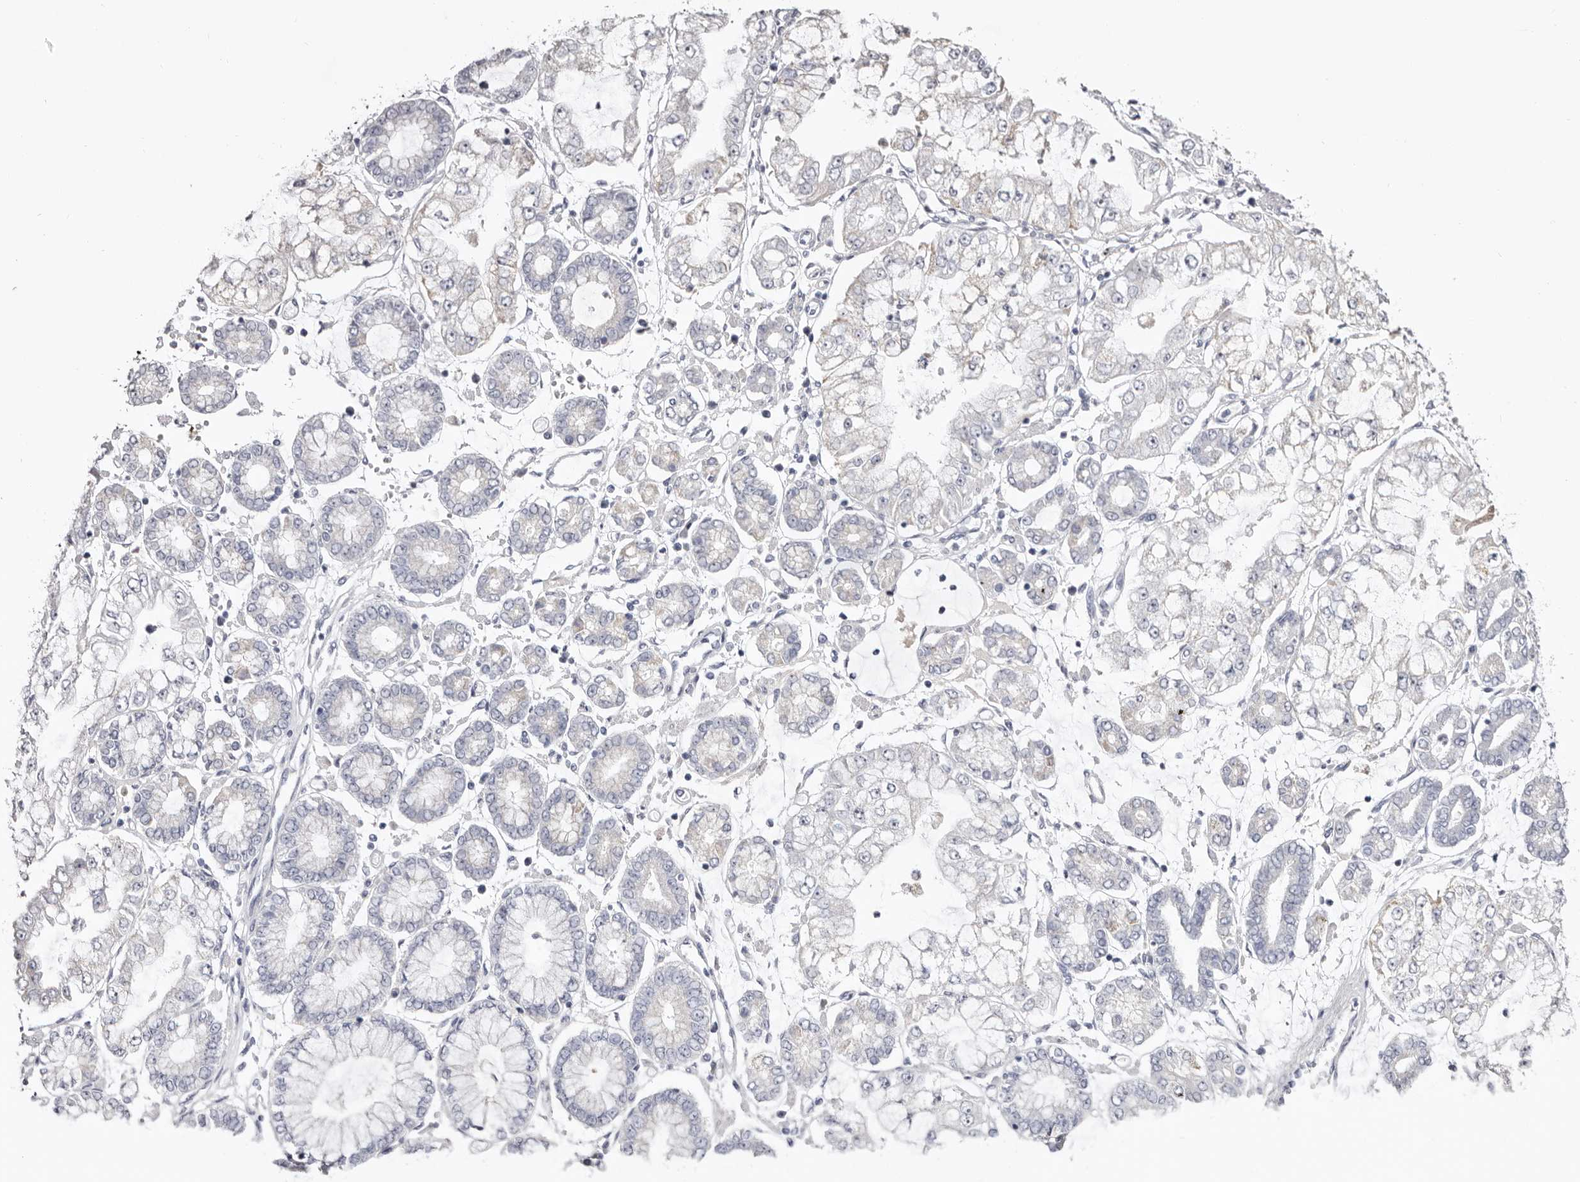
{"staining": {"intensity": "negative", "quantity": "none", "location": "none"}, "tissue": "stomach cancer", "cell_type": "Tumor cells", "image_type": "cancer", "snomed": [{"axis": "morphology", "description": "Adenocarcinoma, NOS"}, {"axis": "topography", "description": "Stomach"}], "caption": "The image displays no significant positivity in tumor cells of adenocarcinoma (stomach).", "gene": "CASQ1", "patient": {"sex": "male", "age": 76}}